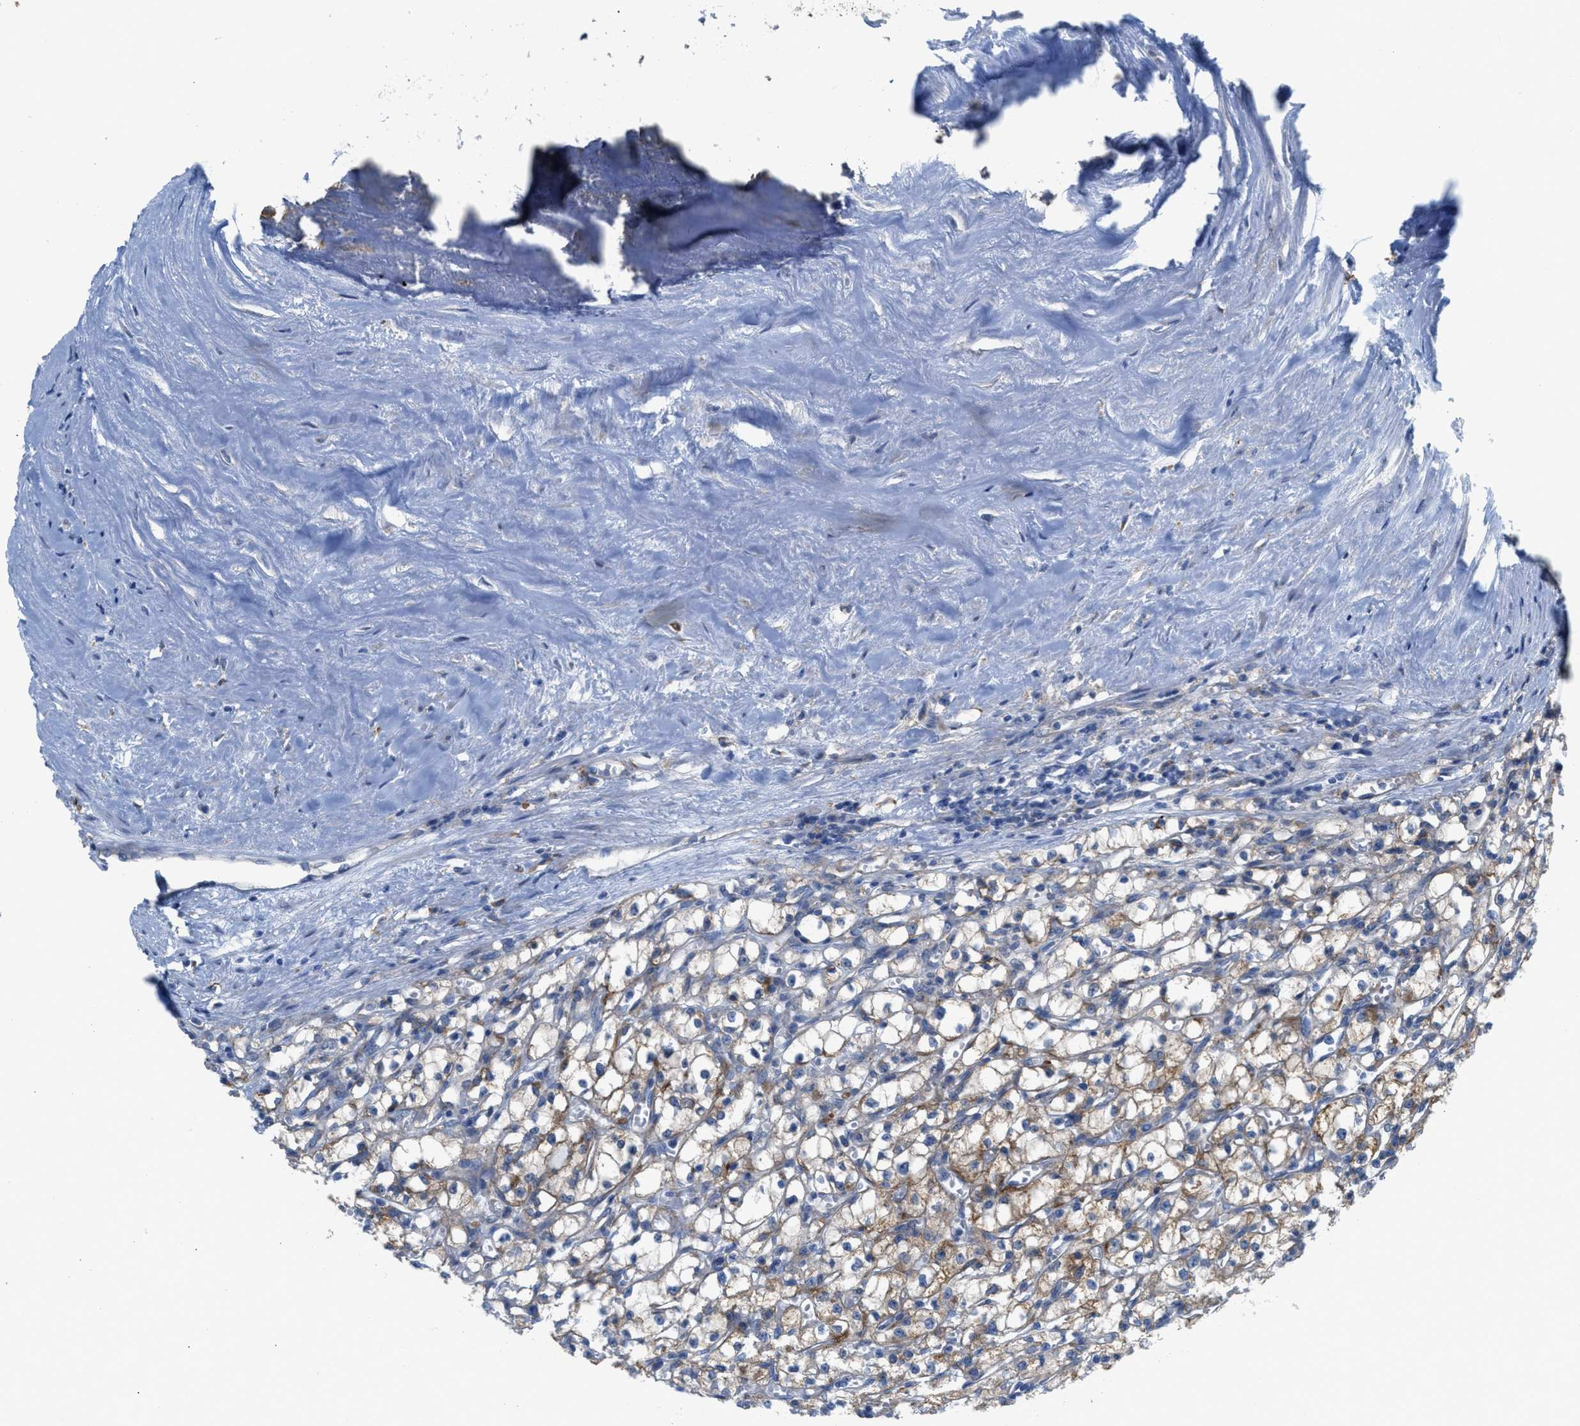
{"staining": {"intensity": "moderate", "quantity": "25%-75%", "location": "cytoplasmic/membranous"}, "tissue": "renal cancer", "cell_type": "Tumor cells", "image_type": "cancer", "snomed": [{"axis": "morphology", "description": "Adenocarcinoma, NOS"}, {"axis": "topography", "description": "Kidney"}], "caption": "Immunohistochemical staining of renal cancer exhibits moderate cytoplasmic/membranous protein expression in approximately 25%-75% of tumor cells.", "gene": "EGFR", "patient": {"sex": "male", "age": 56}}